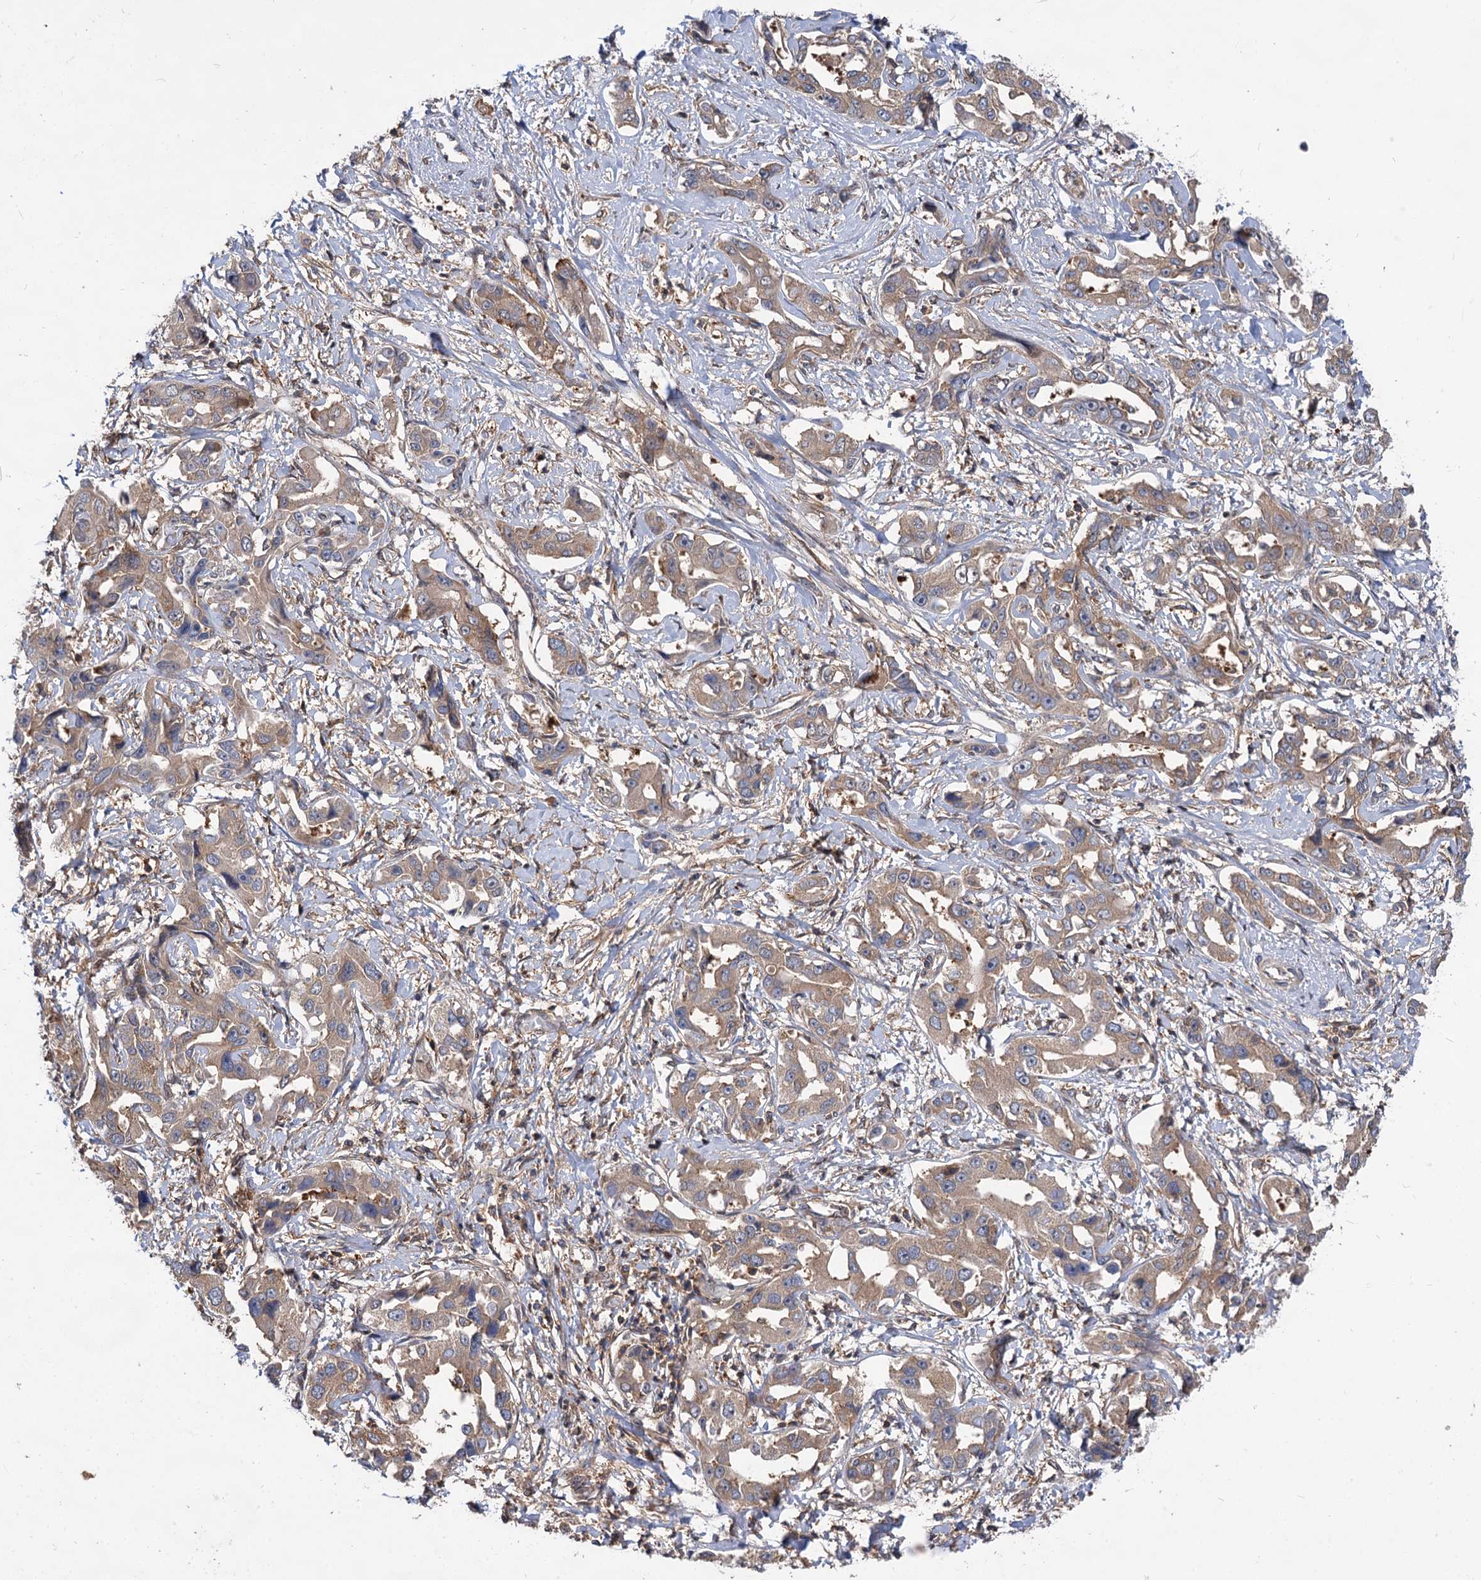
{"staining": {"intensity": "weak", "quantity": ">75%", "location": "cytoplasmic/membranous"}, "tissue": "liver cancer", "cell_type": "Tumor cells", "image_type": "cancer", "snomed": [{"axis": "morphology", "description": "Cholangiocarcinoma"}, {"axis": "topography", "description": "Liver"}], "caption": "An image of human liver cancer stained for a protein displays weak cytoplasmic/membranous brown staining in tumor cells.", "gene": "PACS1", "patient": {"sex": "male", "age": 59}}